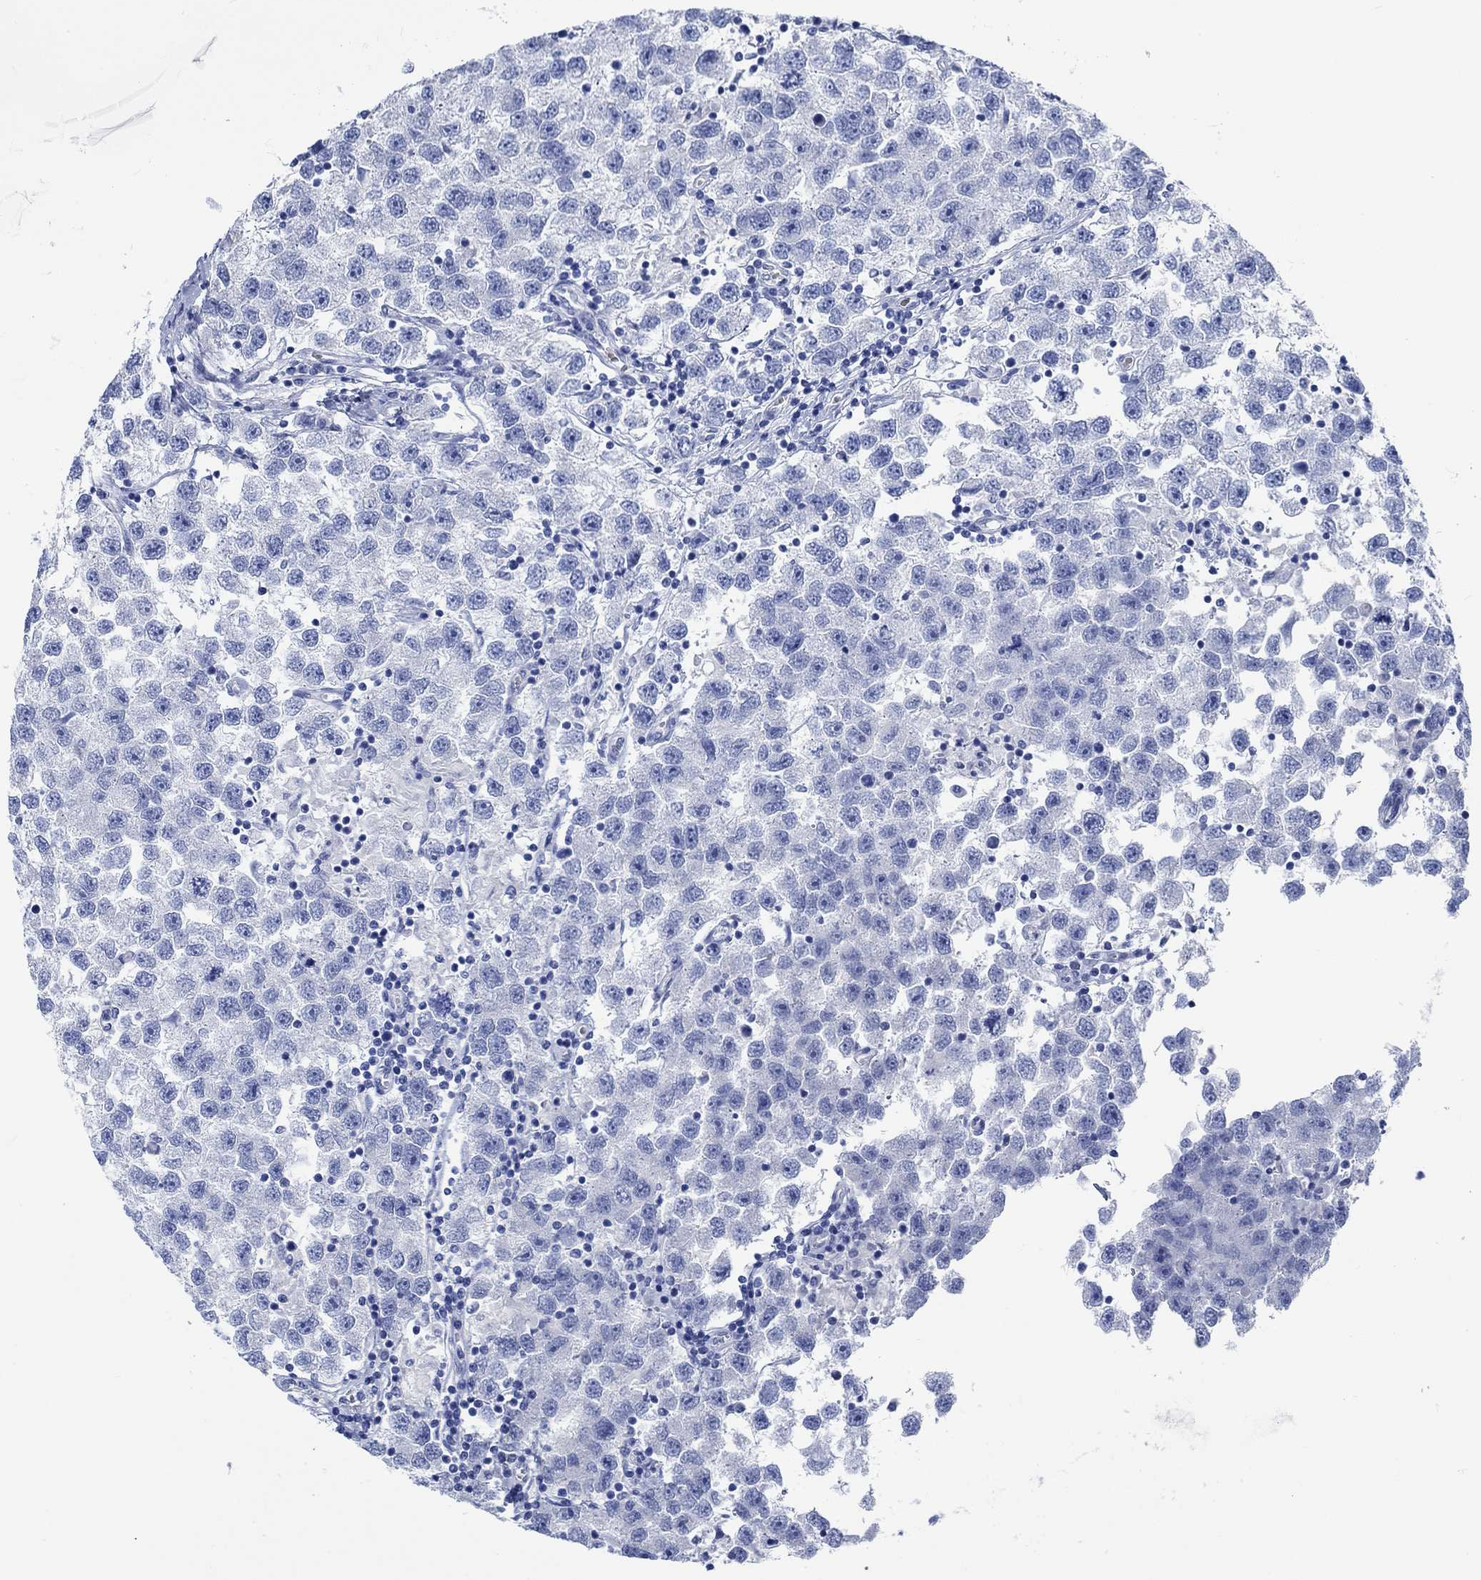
{"staining": {"intensity": "negative", "quantity": "none", "location": "none"}, "tissue": "testis cancer", "cell_type": "Tumor cells", "image_type": "cancer", "snomed": [{"axis": "morphology", "description": "Seminoma, NOS"}, {"axis": "topography", "description": "Testis"}], "caption": "IHC photomicrograph of neoplastic tissue: human seminoma (testis) stained with DAB (3,3'-diaminobenzidine) demonstrates no significant protein positivity in tumor cells.", "gene": "SVEP1", "patient": {"sex": "male", "age": 26}}